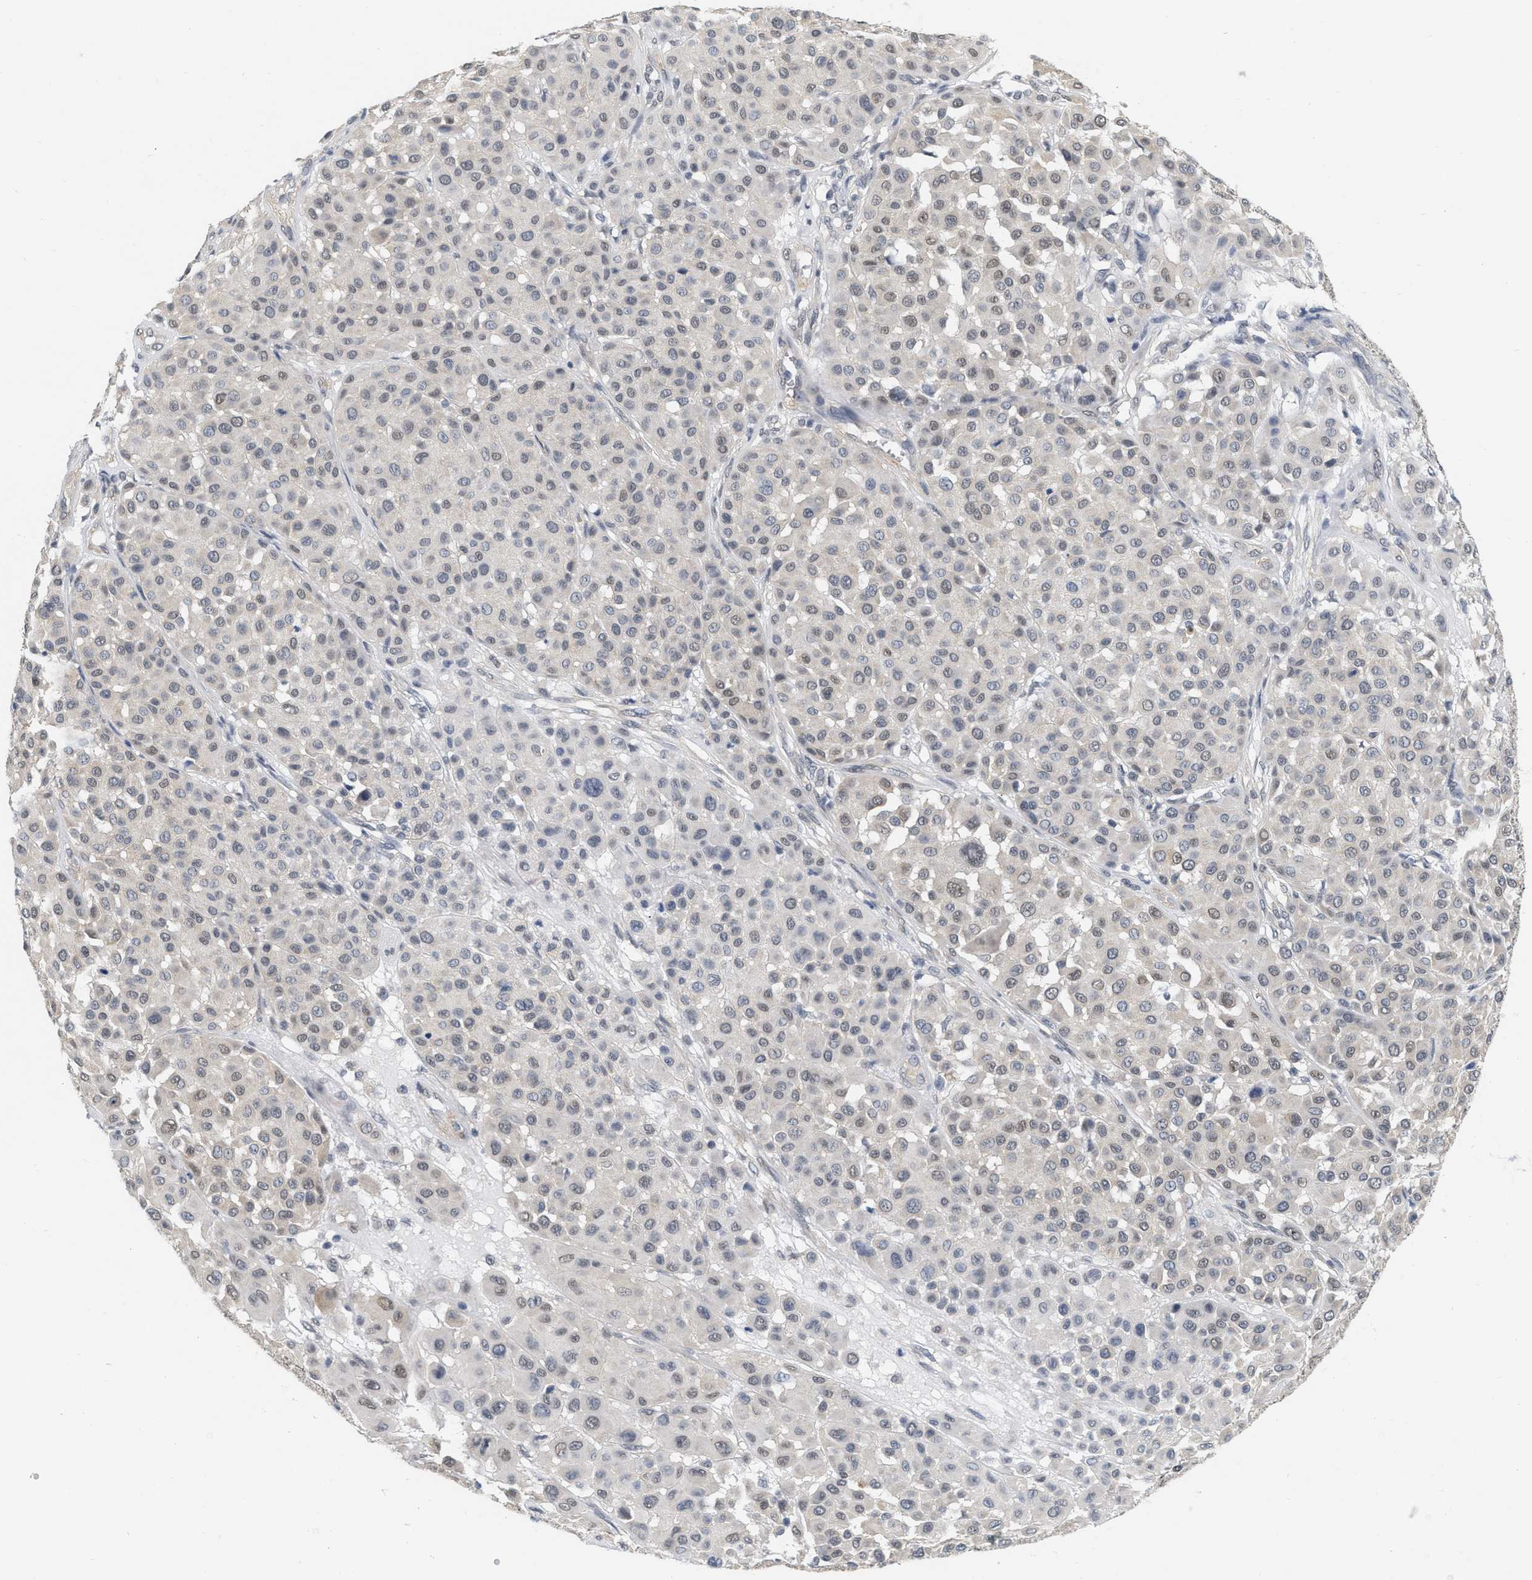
{"staining": {"intensity": "weak", "quantity": "<25%", "location": "nuclear"}, "tissue": "melanoma", "cell_type": "Tumor cells", "image_type": "cancer", "snomed": [{"axis": "morphology", "description": "Malignant melanoma, Metastatic site"}, {"axis": "topography", "description": "Soft tissue"}], "caption": "DAB (3,3'-diaminobenzidine) immunohistochemical staining of malignant melanoma (metastatic site) displays no significant positivity in tumor cells. (Brightfield microscopy of DAB (3,3'-diaminobenzidine) IHC at high magnification).", "gene": "RUVBL1", "patient": {"sex": "male", "age": 41}}